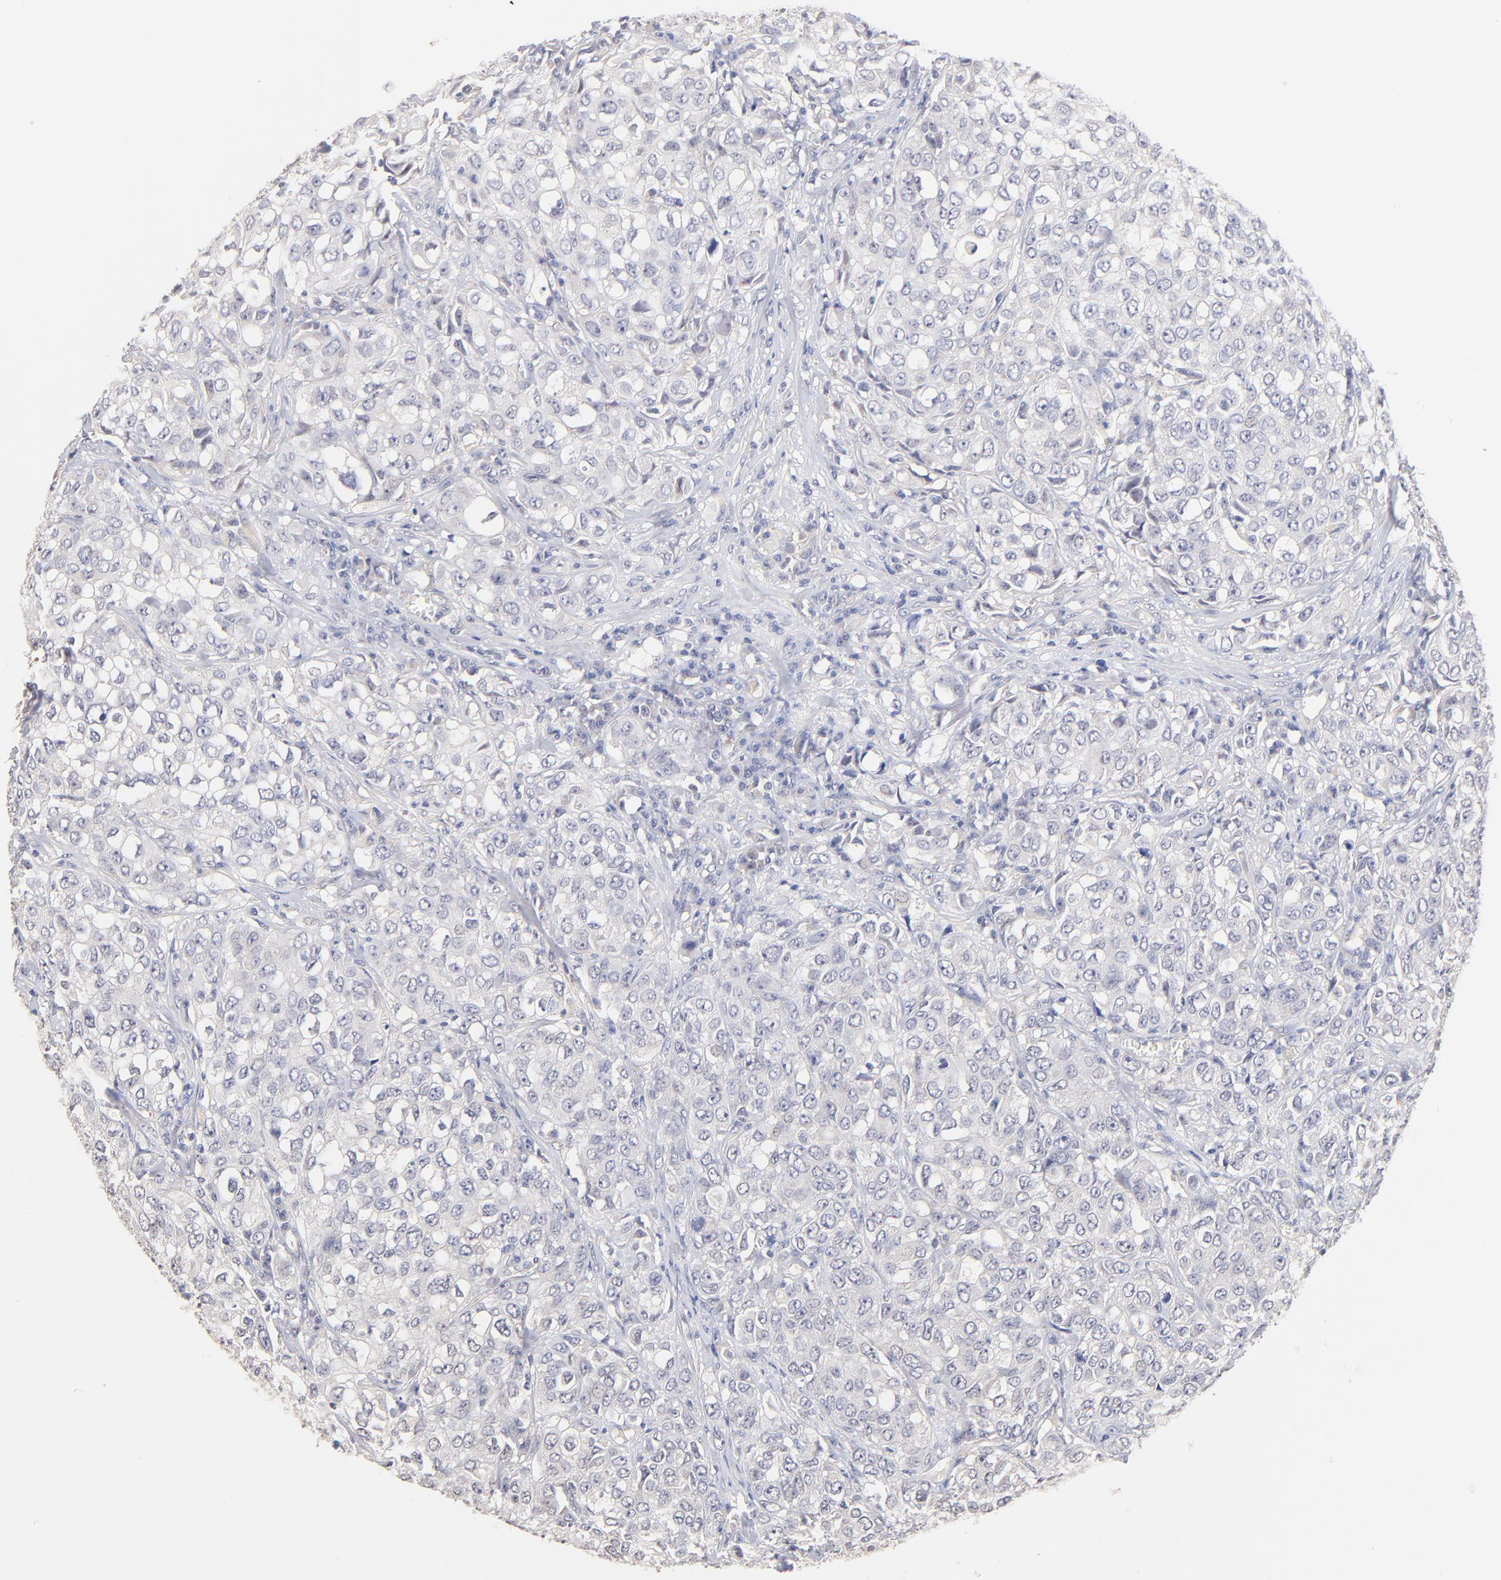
{"staining": {"intensity": "negative", "quantity": "none", "location": "none"}, "tissue": "urothelial cancer", "cell_type": "Tumor cells", "image_type": "cancer", "snomed": [{"axis": "morphology", "description": "Urothelial carcinoma, High grade"}, {"axis": "topography", "description": "Urinary bladder"}], "caption": "Human urothelial cancer stained for a protein using immunohistochemistry (IHC) exhibits no staining in tumor cells.", "gene": "RIBC2", "patient": {"sex": "female", "age": 75}}